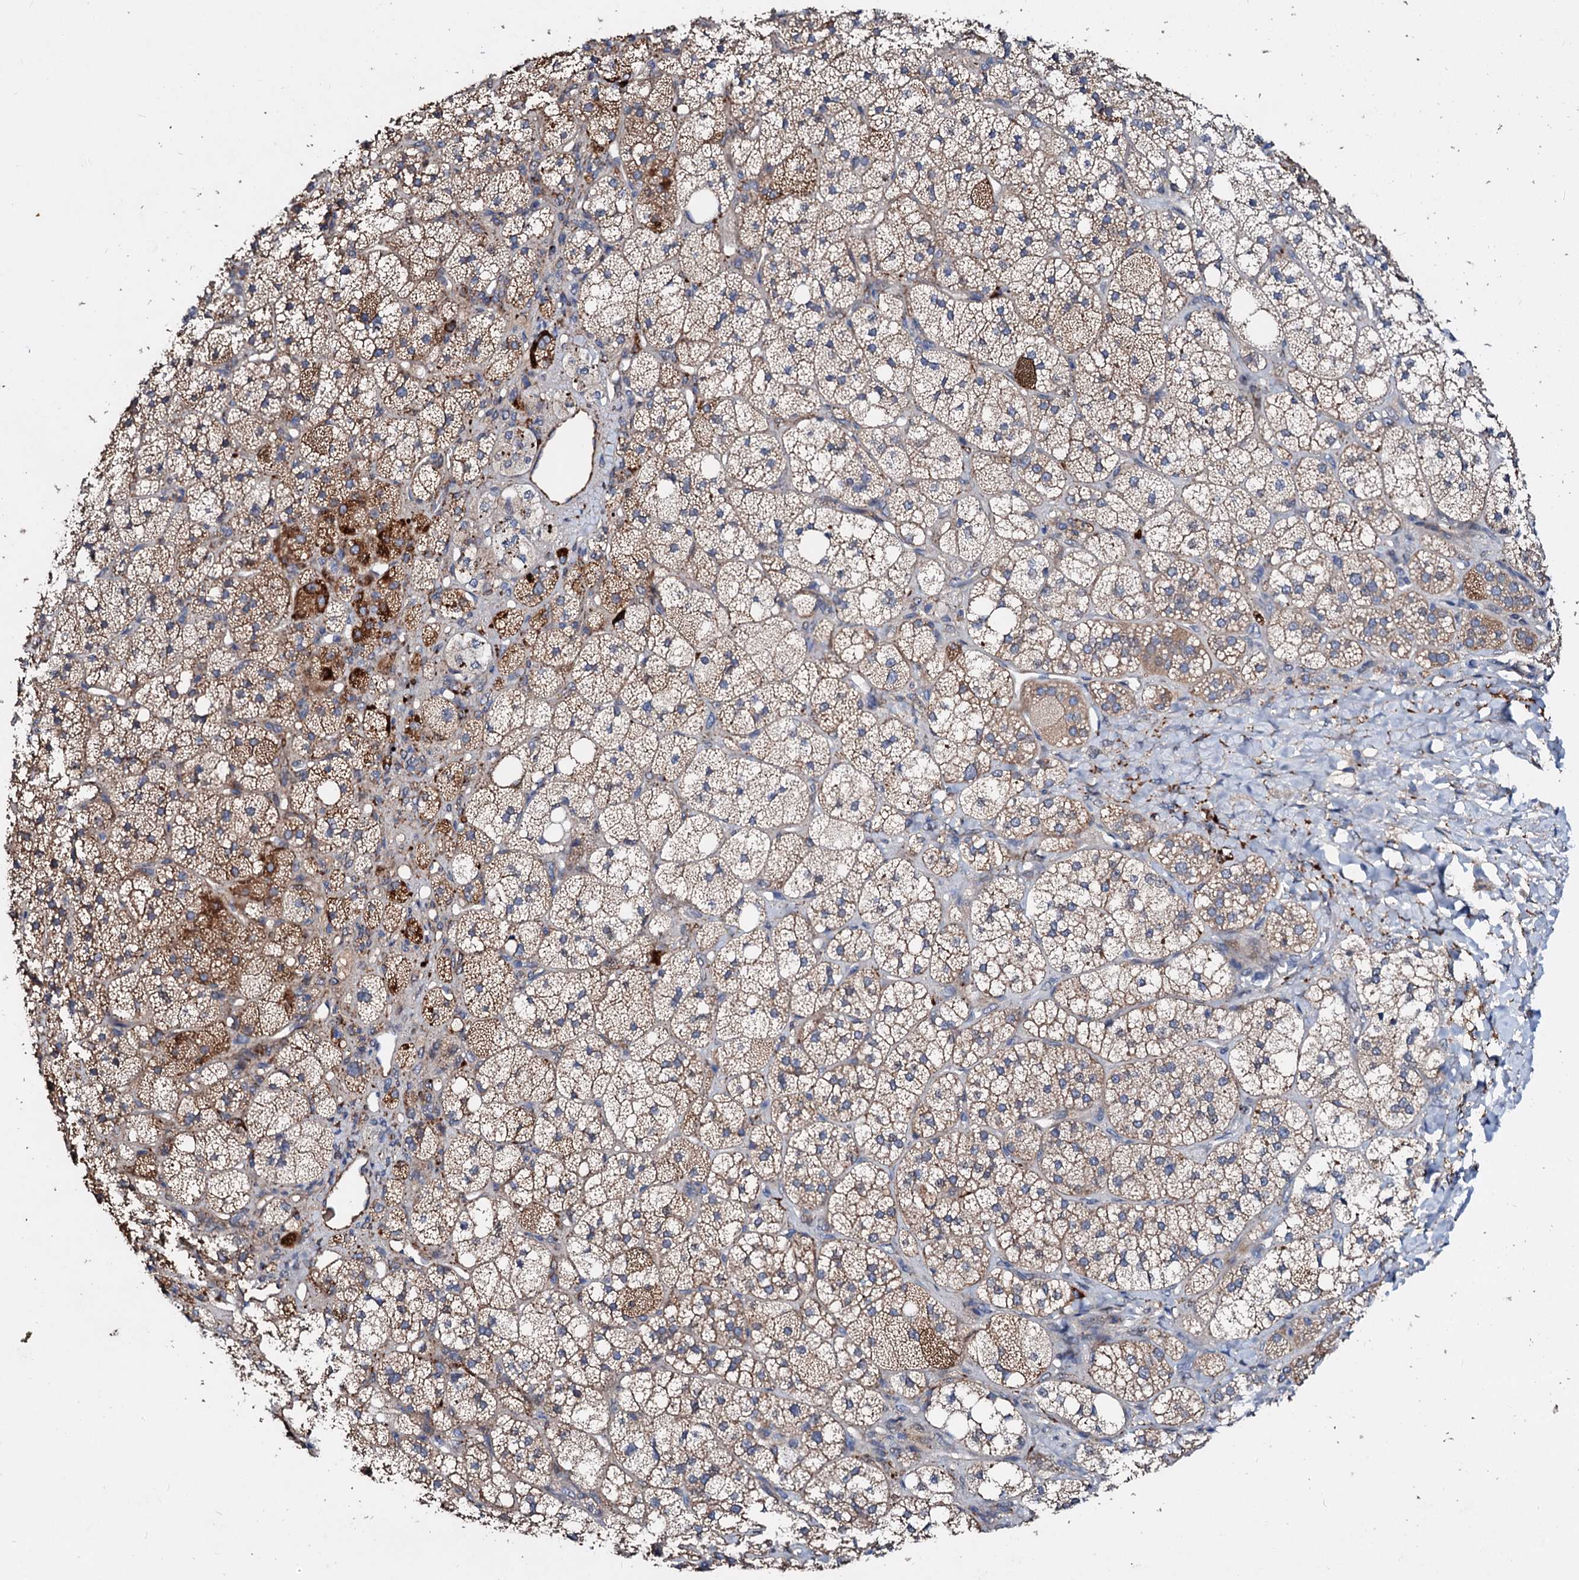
{"staining": {"intensity": "moderate", "quantity": "25%-75%", "location": "cytoplasmic/membranous"}, "tissue": "adrenal gland", "cell_type": "Glandular cells", "image_type": "normal", "snomed": [{"axis": "morphology", "description": "Normal tissue, NOS"}, {"axis": "topography", "description": "Adrenal gland"}], "caption": "This is an image of immunohistochemistry staining of benign adrenal gland, which shows moderate staining in the cytoplasmic/membranous of glandular cells.", "gene": "FIBIN", "patient": {"sex": "male", "age": 61}}